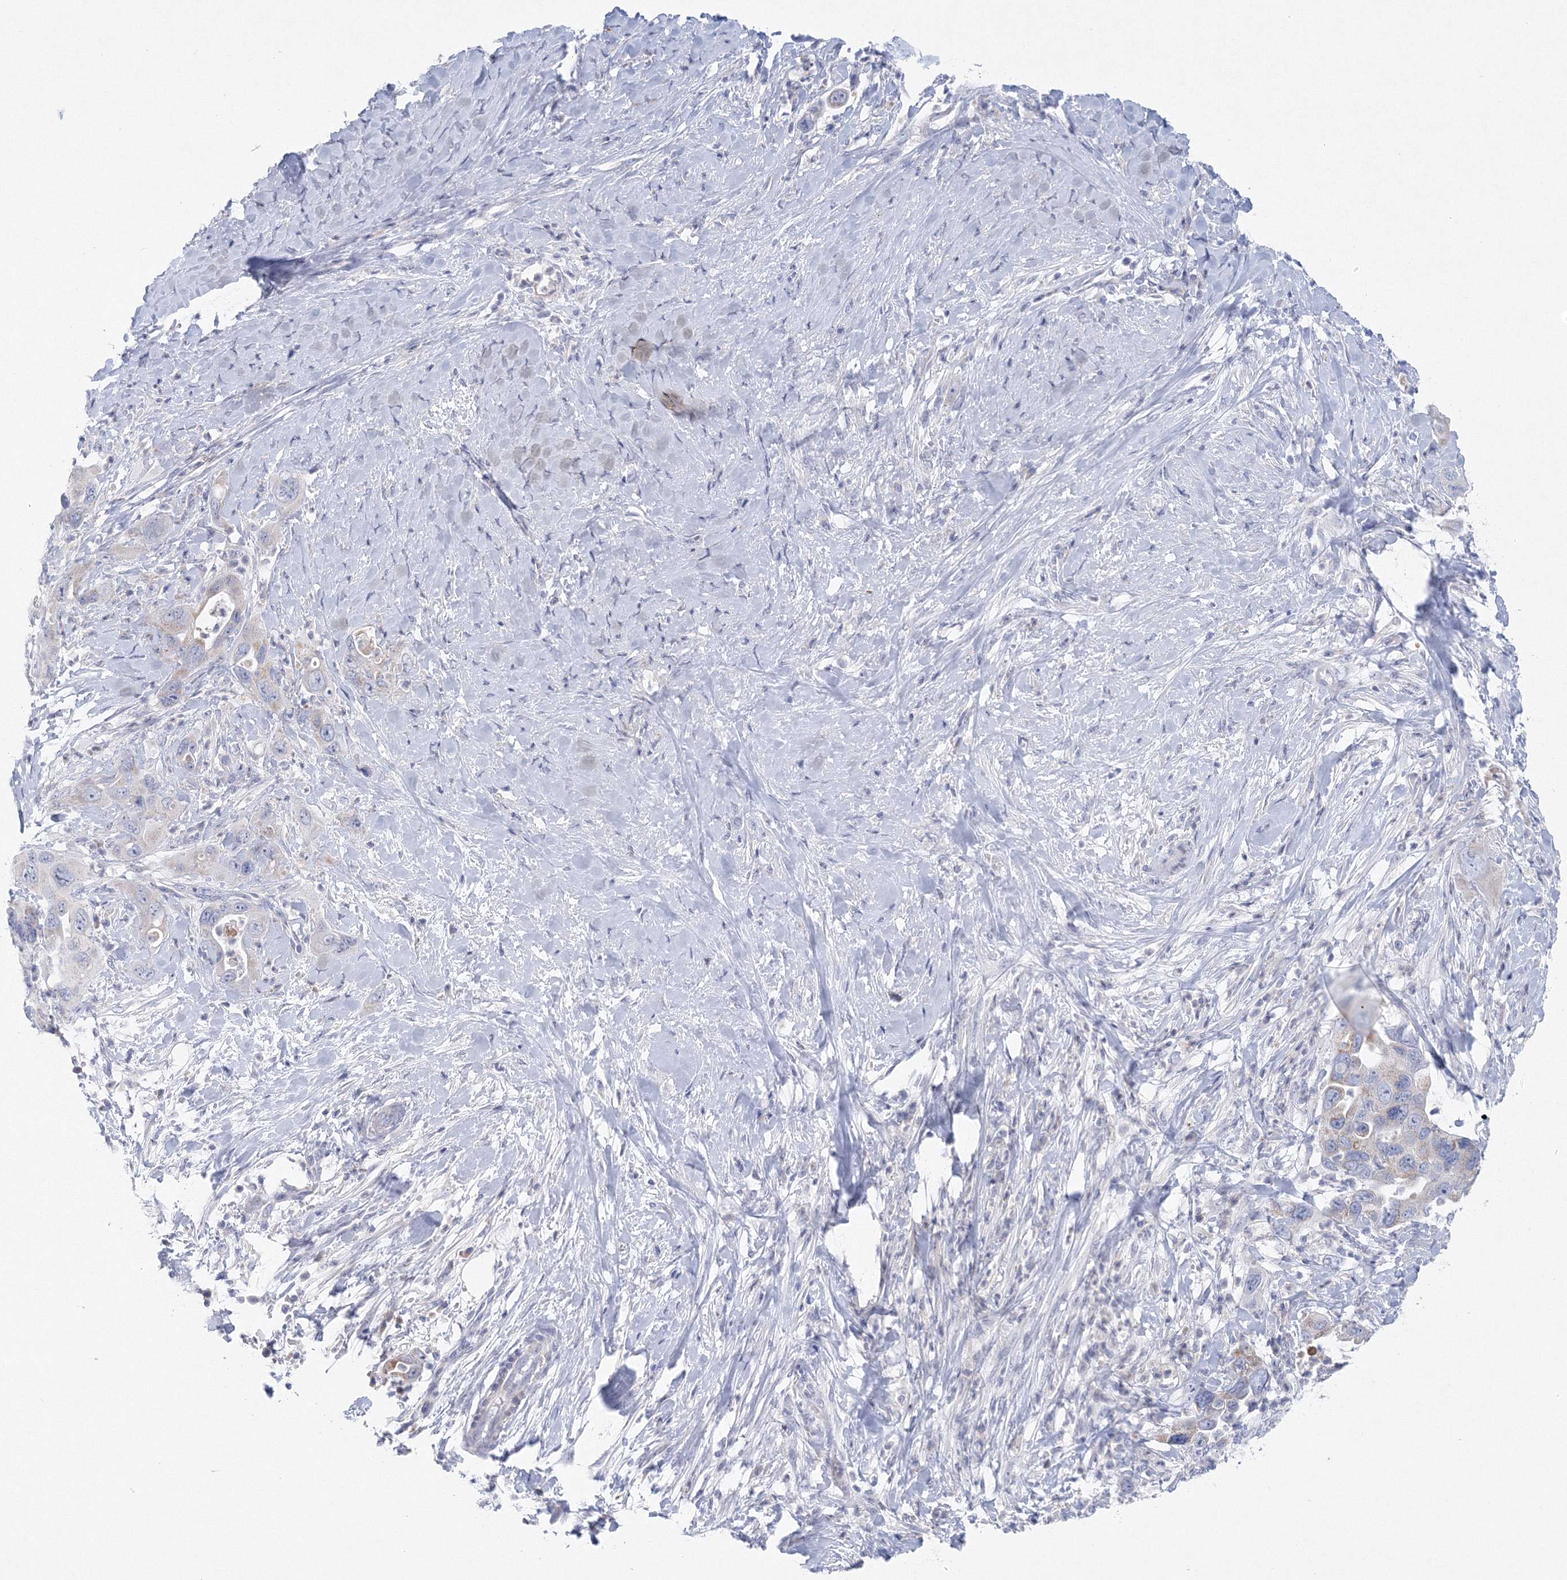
{"staining": {"intensity": "negative", "quantity": "none", "location": "none"}, "tissue": "pancreatic cancer", "cell_type": "Tumor cells", "image_type": "cancer", "snomed": [{"axis": "morphology", "description": "Adenocarcinoma, NOS"}, {"axis": "topography", "description": "Pancreas"}], "caption": "This micrograph is of pancreatic adenocarcinoma stained with immunohistochemistry to label a protein in brown with the nuclei are counter-stained blue. There is no expression in tumor cells.", "gene": "NIPAL1", "patient": {"sex": "female", "age": 71}}